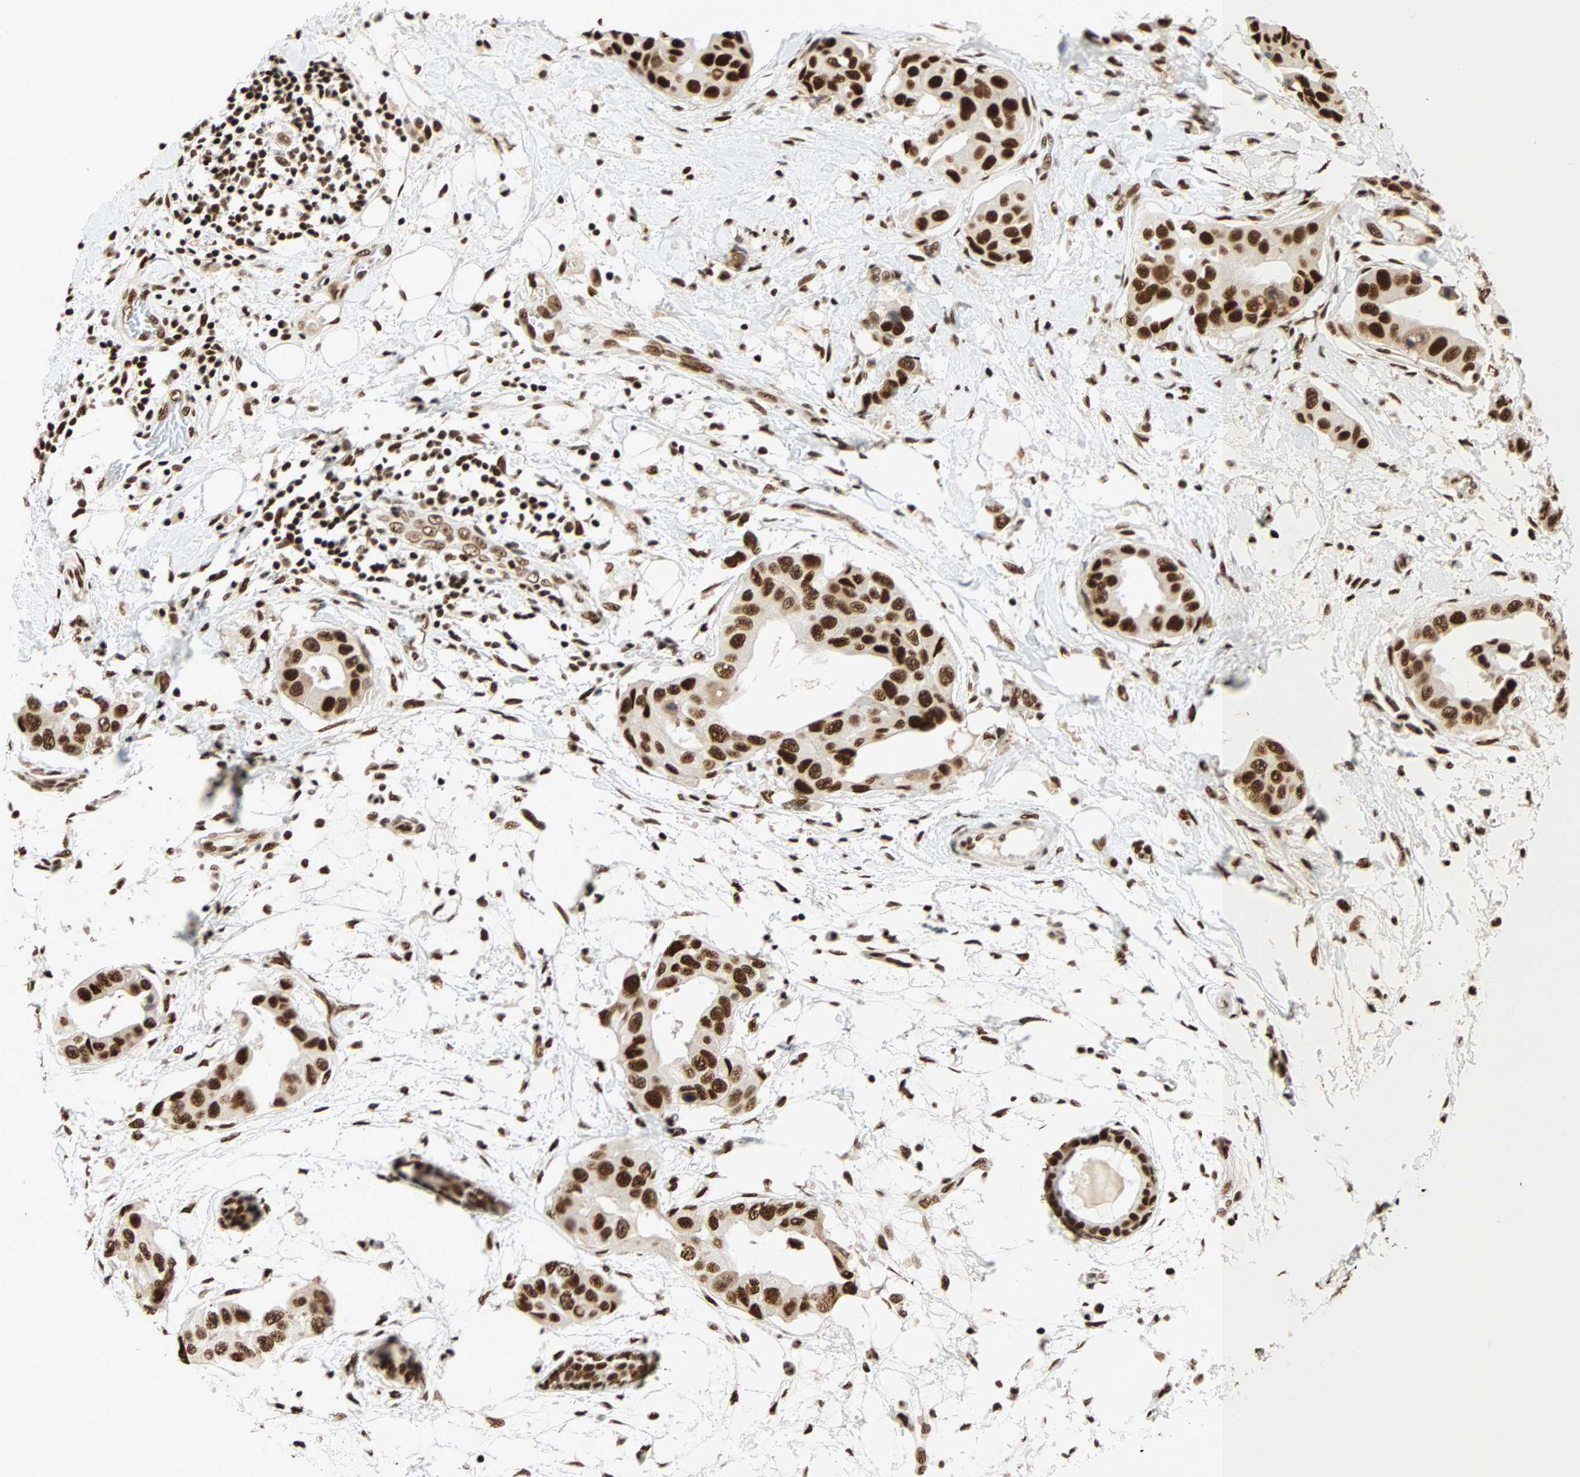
{"staining": {"intensity": "strong", "quantity": ">75%", "location": "nuclear"}, "tissue": "breast cancer", "cell_type": "Tumor cells", "image_type": "cancer", "snomed": [{"axis": "morphology", "description": "Duct carcinoma"}, {"axis": "topography", "description": "Breast"}], "caption": "This is an image of IHC staining of breast infiltrating ductal carcinoma, which shows strong staining in the nuclear of tumor cells.", "gene": "CDK12", "patient": {"sex": "female", "age": 40}}